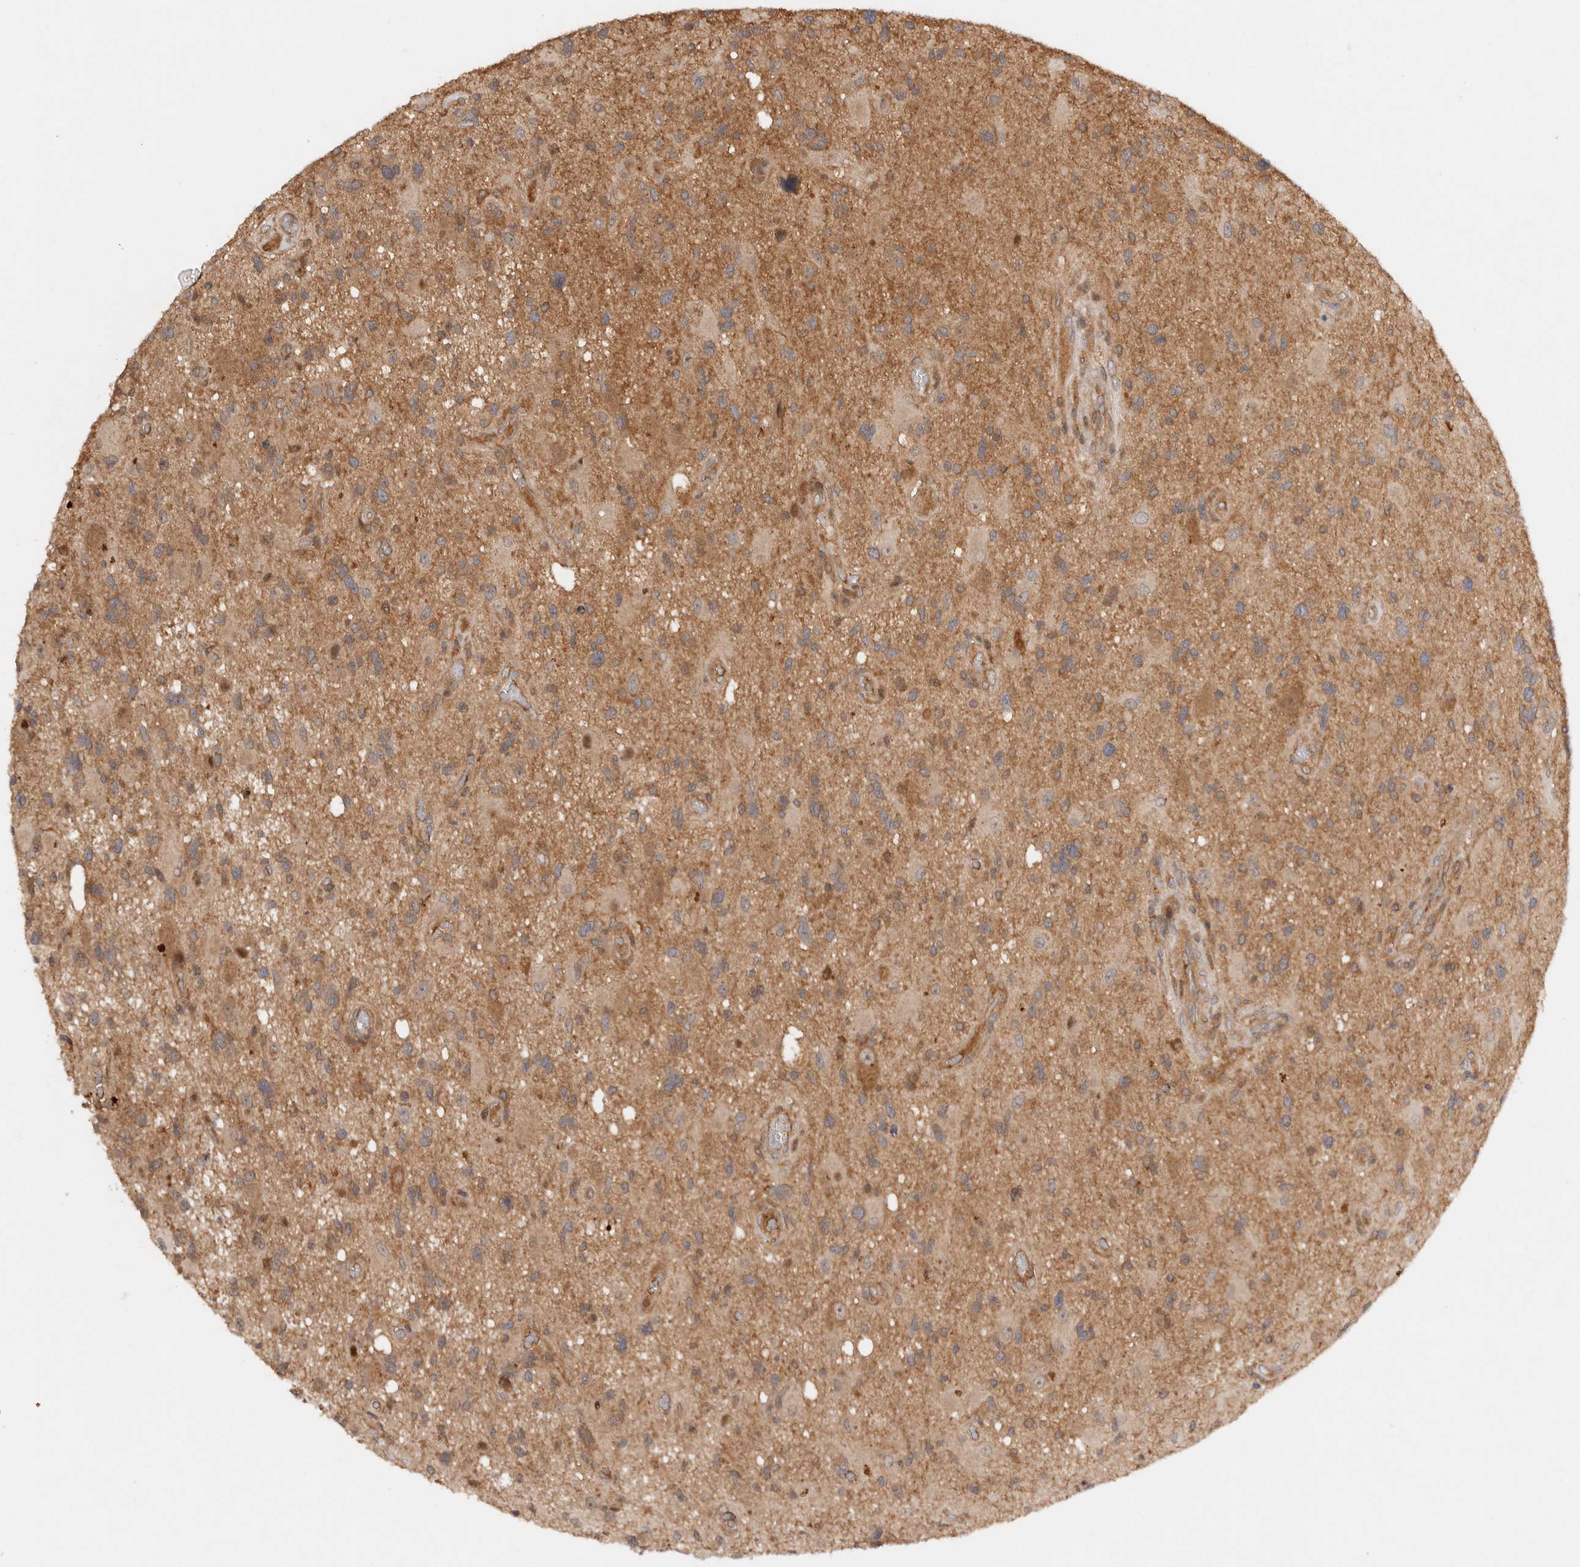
{"staining": {"intensity": "moderate", "quantity": "25%-75%", "location": "cytoplasmic/membranous"}, "tissue": "glioma", "cell_type": "Tumor cells", "image_type": "cancer", "snomed": [{"axis": "morphology", "description": "Glioma, malignant, High grade"}, {"axis": "topography", "description": "Brain"}], "caption": "Approximately 25%-75% of tumor cells in human malignant glioma (high-grade) reveal moderate cytoplasmic/membranous protein staining as visualized by brown immunohistochemical staining.", "gene": "HTT", "patient": {"sex": "male", "age": 33}}